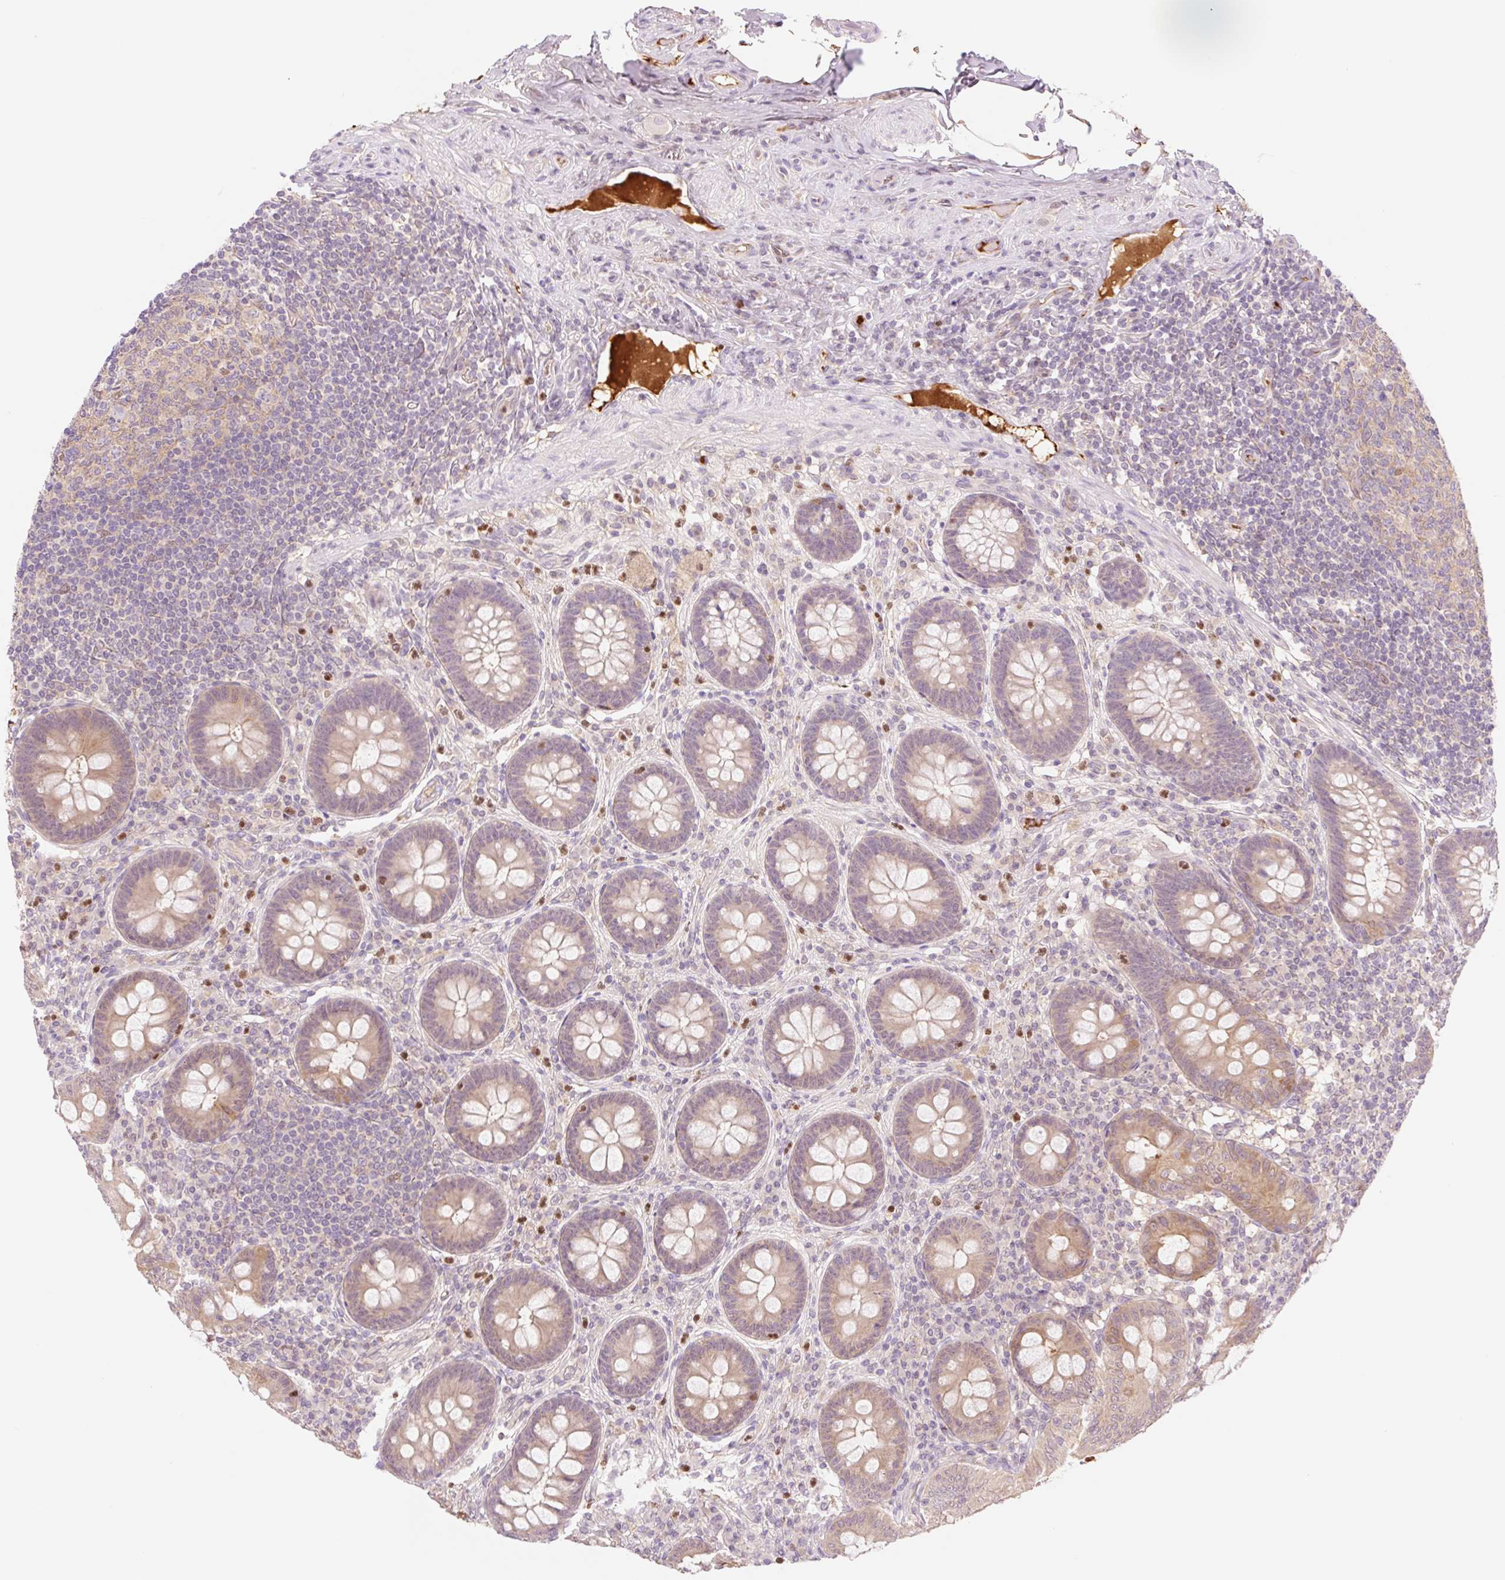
{"staining": {"intensity": "weak", "quantity": "25%-75%", "location": "cytoplasmic/membranous"}, "tissue": "appendix", "cell_type": "Glandular cells", "image_type": "normal", "snomed": [{"axis": "morphology", "description": "Normal tissue, NOS"}, {"axis": "topography", "description": "Appendix"}], "caption": "Glandular cells reveal weak cytoplasmic/membranous positivity in approximately 25%-75% of cells in unremarkable appendix. (DAB (3,3'-diaminobenzidine) IHC, brown staining for protein, blue staining for nuclei).", "gene": "HEBP1", "patient": {"sex": "male", "age": 71}}